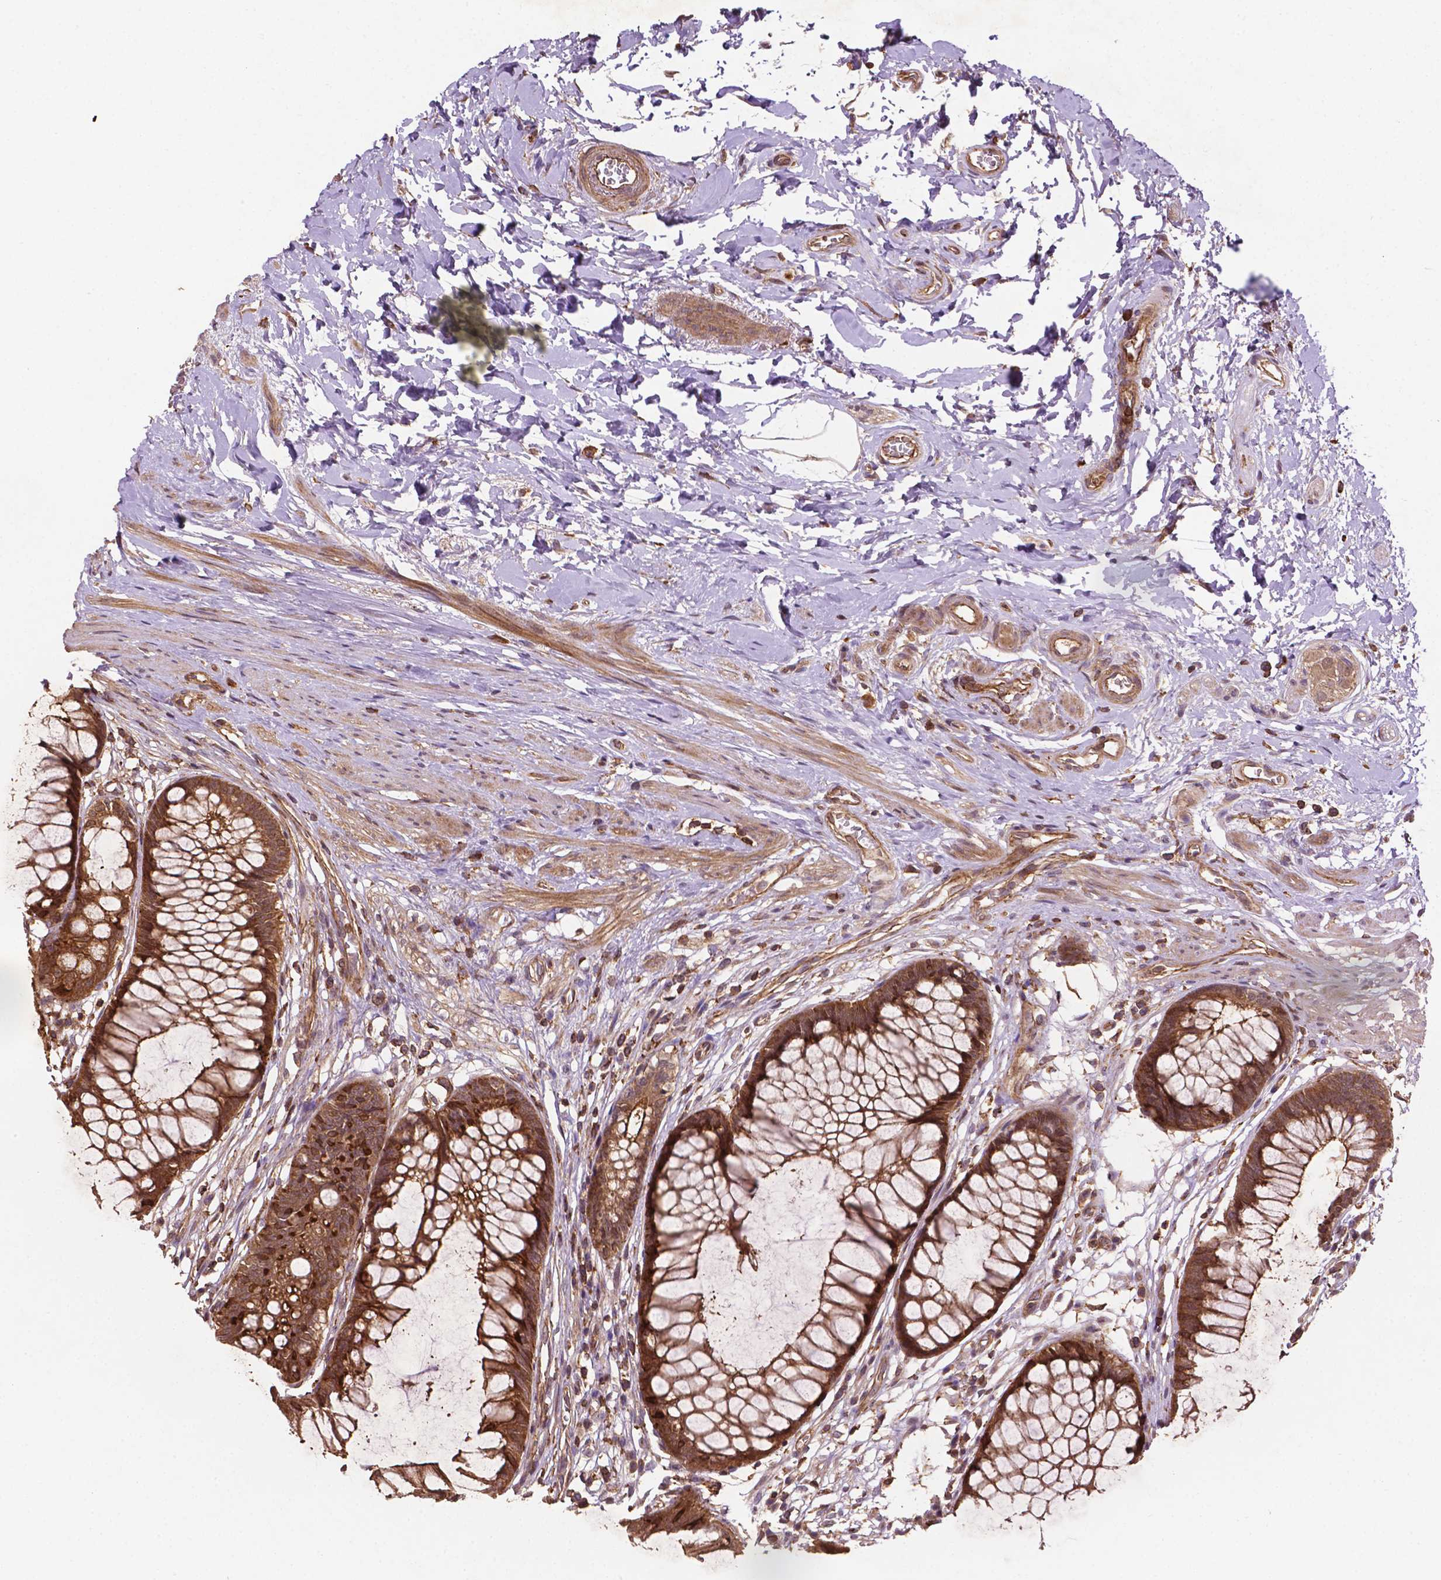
{"staining": {"intensity": "strong", "quantity": ">75%", "location": "cytoplasmic/membranous"}, "tissue": "rectum", "cell_type": "Glandular cells", "image_type": "normal", "snomed": [{"axis": "morphology", "description": "Normal tissue, NOS"}, {"axis": "topography", "description": "Smooth muscle"}, {"axis": "topography", "description": "Rectum"}], "caption": "Immunohistochemistry (IHC) histopathology image of benign rectum: human rectum stained using IHC demonstrates high levels of strong protein expression localized specifically in the cytoplasmic/membranous of glandular cells, appearing as a cytoplasmic/membranous brown color.", "gene": "ZMYND19", "patient": {"sex": "male", "age": 53}}